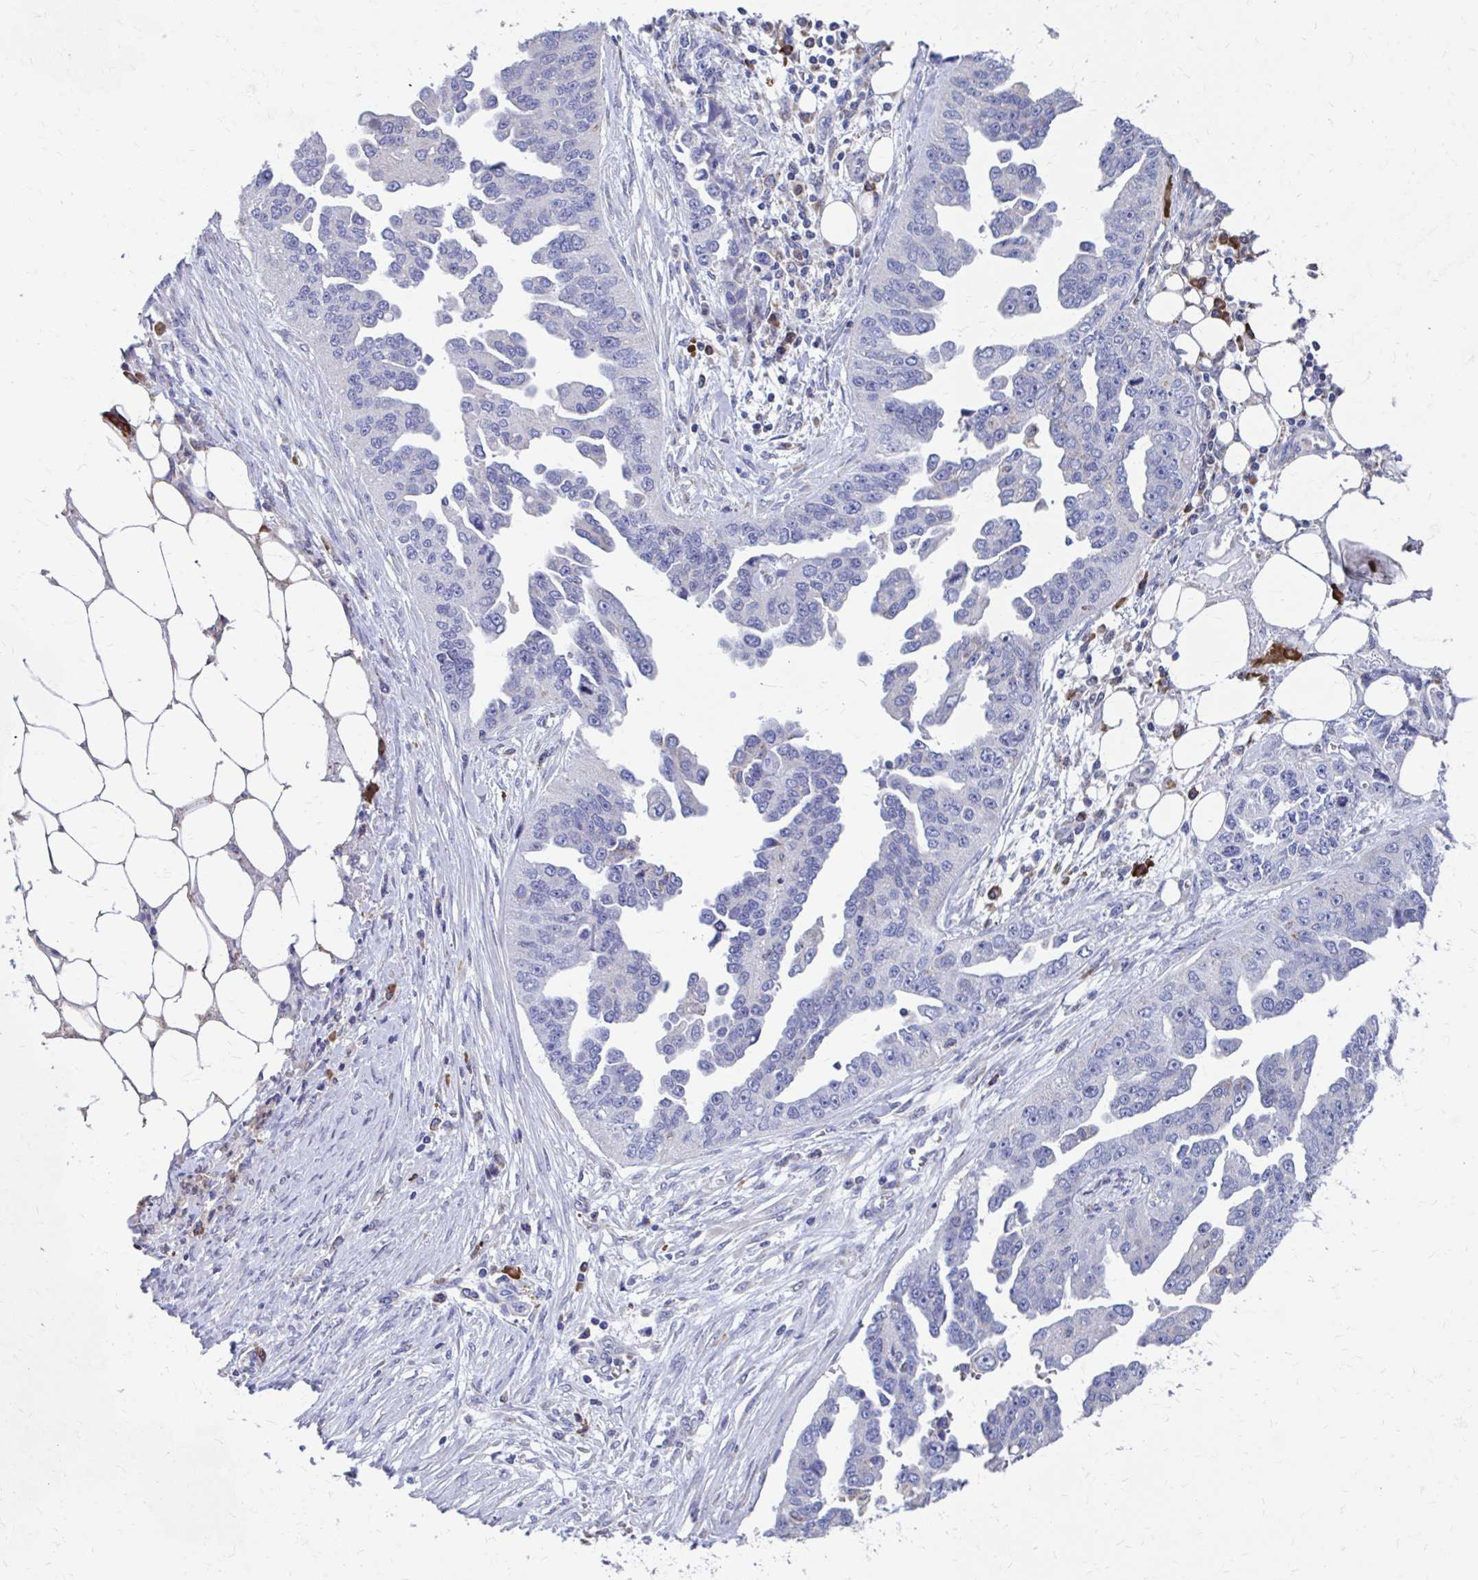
{"staining": {"intensity": "negative", "quantity": "none", "location": "none"}, "tissue": "ovarian cancer", "cell_type": "Tumor cells", "image_type": "cancer", "snomed": [{"axis": "morphology", "description": "Cystadenocarcinoma, serous, NOS"}, {"axis": "topography", "description": "Ovary"}], "caption": "Immunohistochemical staining of human ovarian serous cystadenocarcinoma demonstrates no significant expression in tumor cells. (DAB (3,3'-diaminobenzidine) immunohistochemistry, high magnification).", "gene": "FKBP2", "patient": {"sex": "female", "age": 75}}